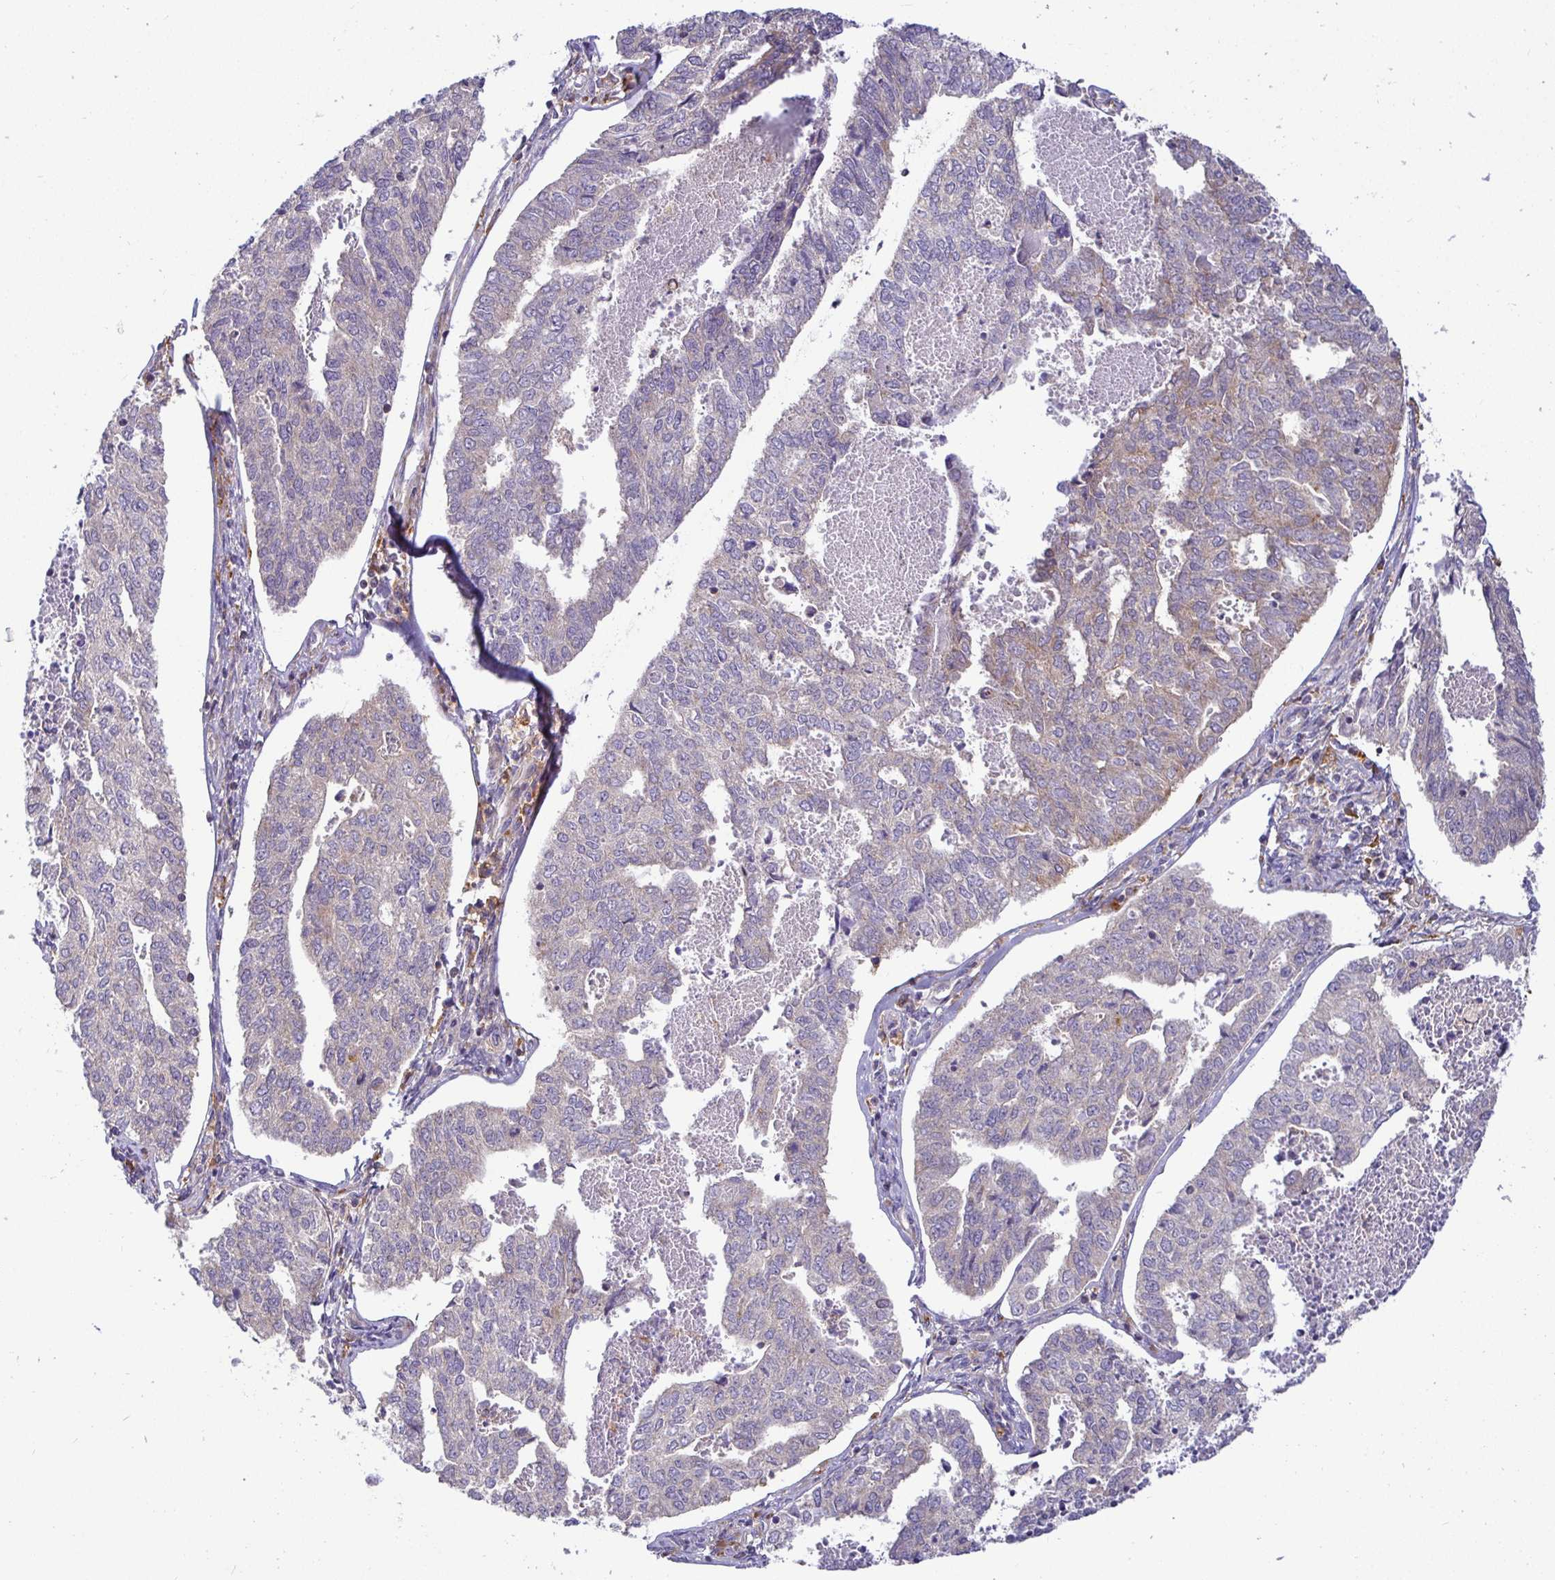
{"staining": {"intensity": "negative", "quantity": "none", "location": "none"}, "tissue": "endometrial cancer", "cell_type": "Tumor cells", "image_type": "cancer", "snomed": [{"axis": "morphology", "description": "Adenocarcinoma, NOS"}, {"axis": "topography", "description": "Endometrium"}], "caption": "The histopathology image exhibits no significant expression in tumor cells of endometrial cancer (adenocarcinoma).", "gene": "ATP6V1F", "patient": {"sex": "female", "age": 73}}